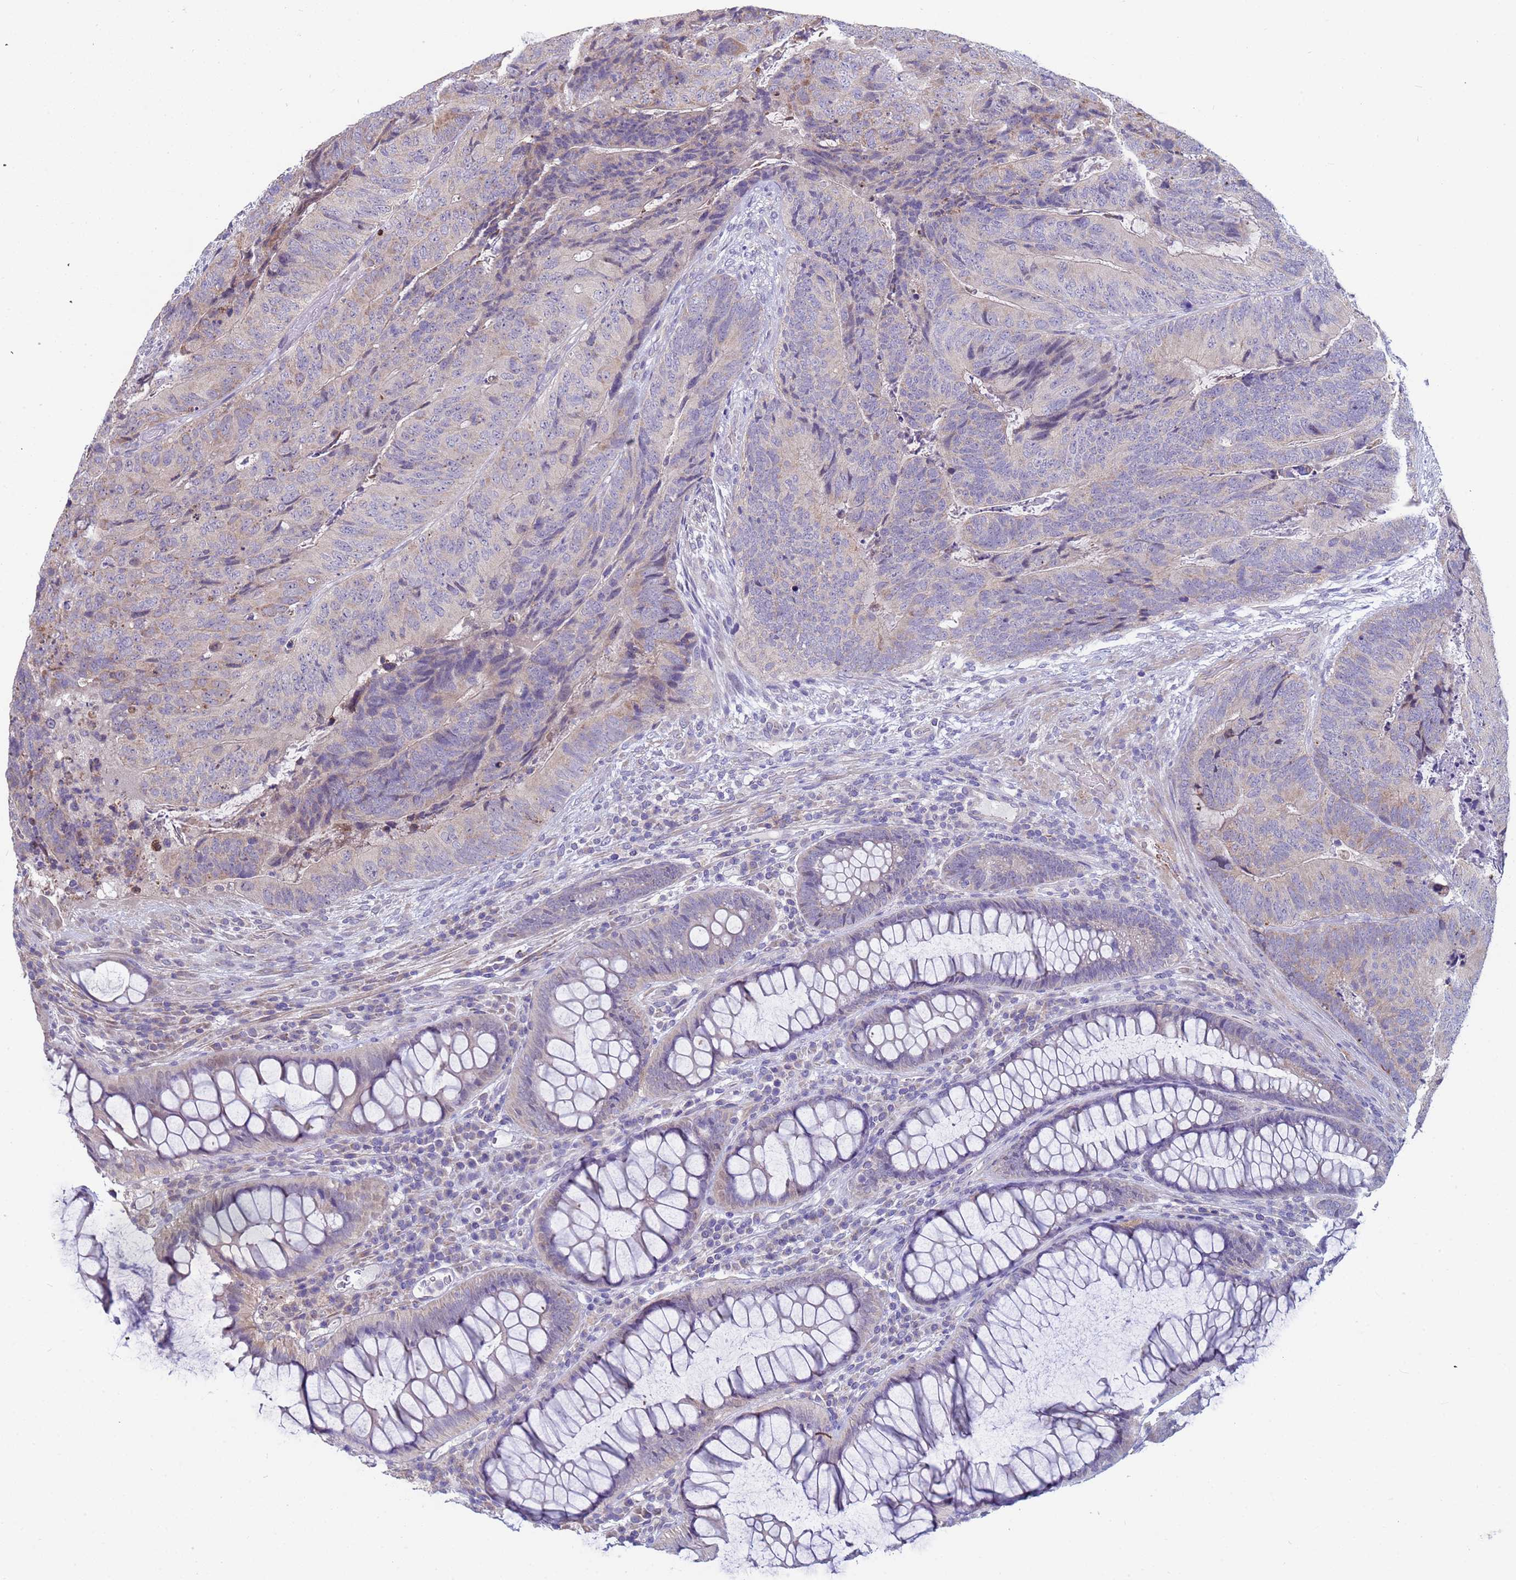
{"staining": {"intensity": "negative", "quantity": "none", "location": "none"}, "tissue": "colorectal cancer", "cell_type": "Tumor cells", "image_type": "cancer", "snomed": [{"axis": "morphology", "description": "Adenocarcinoma, NOS"}, {"axis": "topography", "description": "Colon"}], "caption": "Tumor cells are negative for brown protein staining in colorectal adenocarcinoma.", "gene": "CLHC1", "patient": {"sex": "female", "age": 67}}